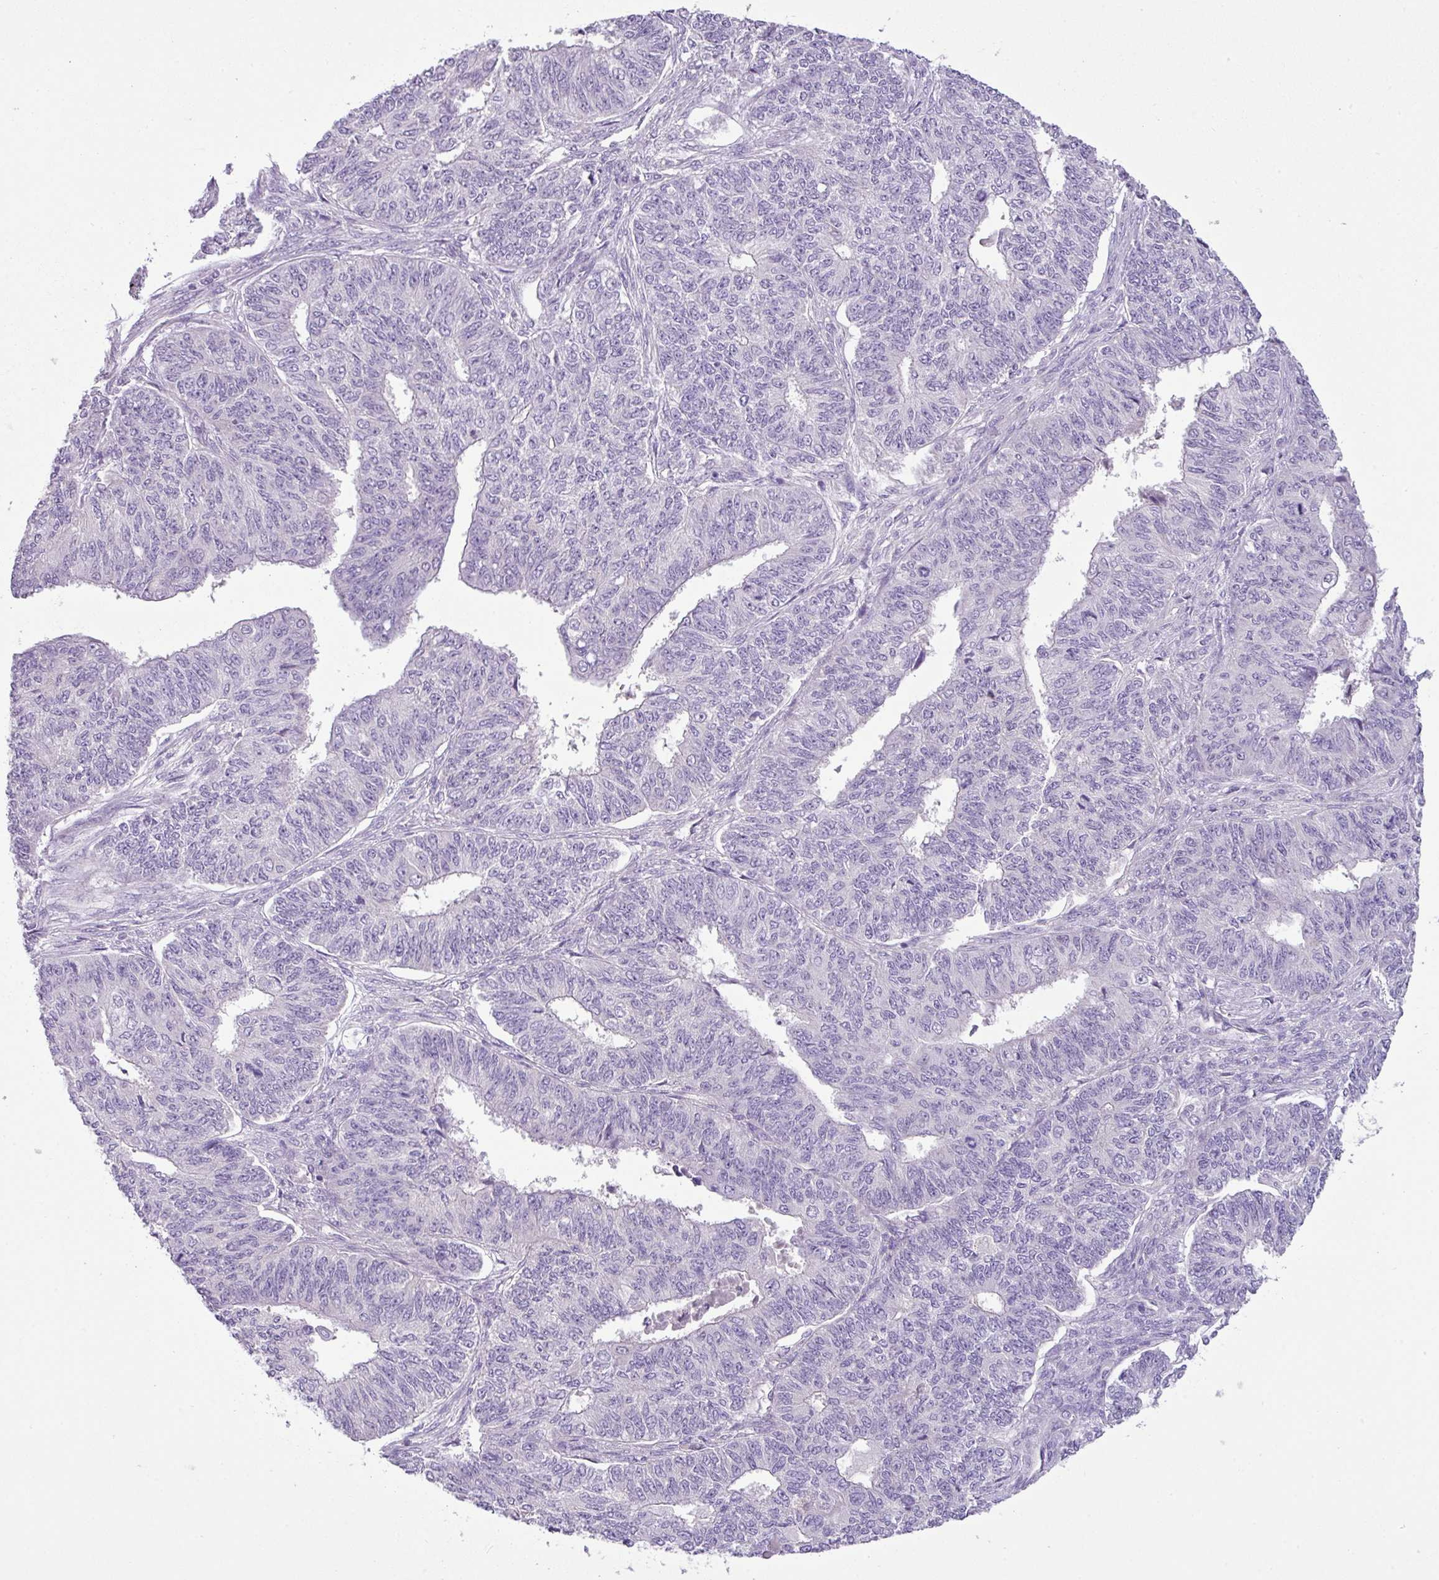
{"staining": {"intensity": "negative", "quantity": "none", "location": "none"}, "tissue": "endometrial cancer", "cell_type": "Tumor cells", "image_type": "cancer", "snomed": [{"axis": "morphology", "description": "Adenocarcinoma, NOS"}, {"axis": "topography", "description": "Endometrium"}], "caption": "Tumor cells are negative for brown protein staining in adenocarcinoma (endometrial).", "gene": "ENSG00000273748", "patient": {"sex": "female", "age": 32}}